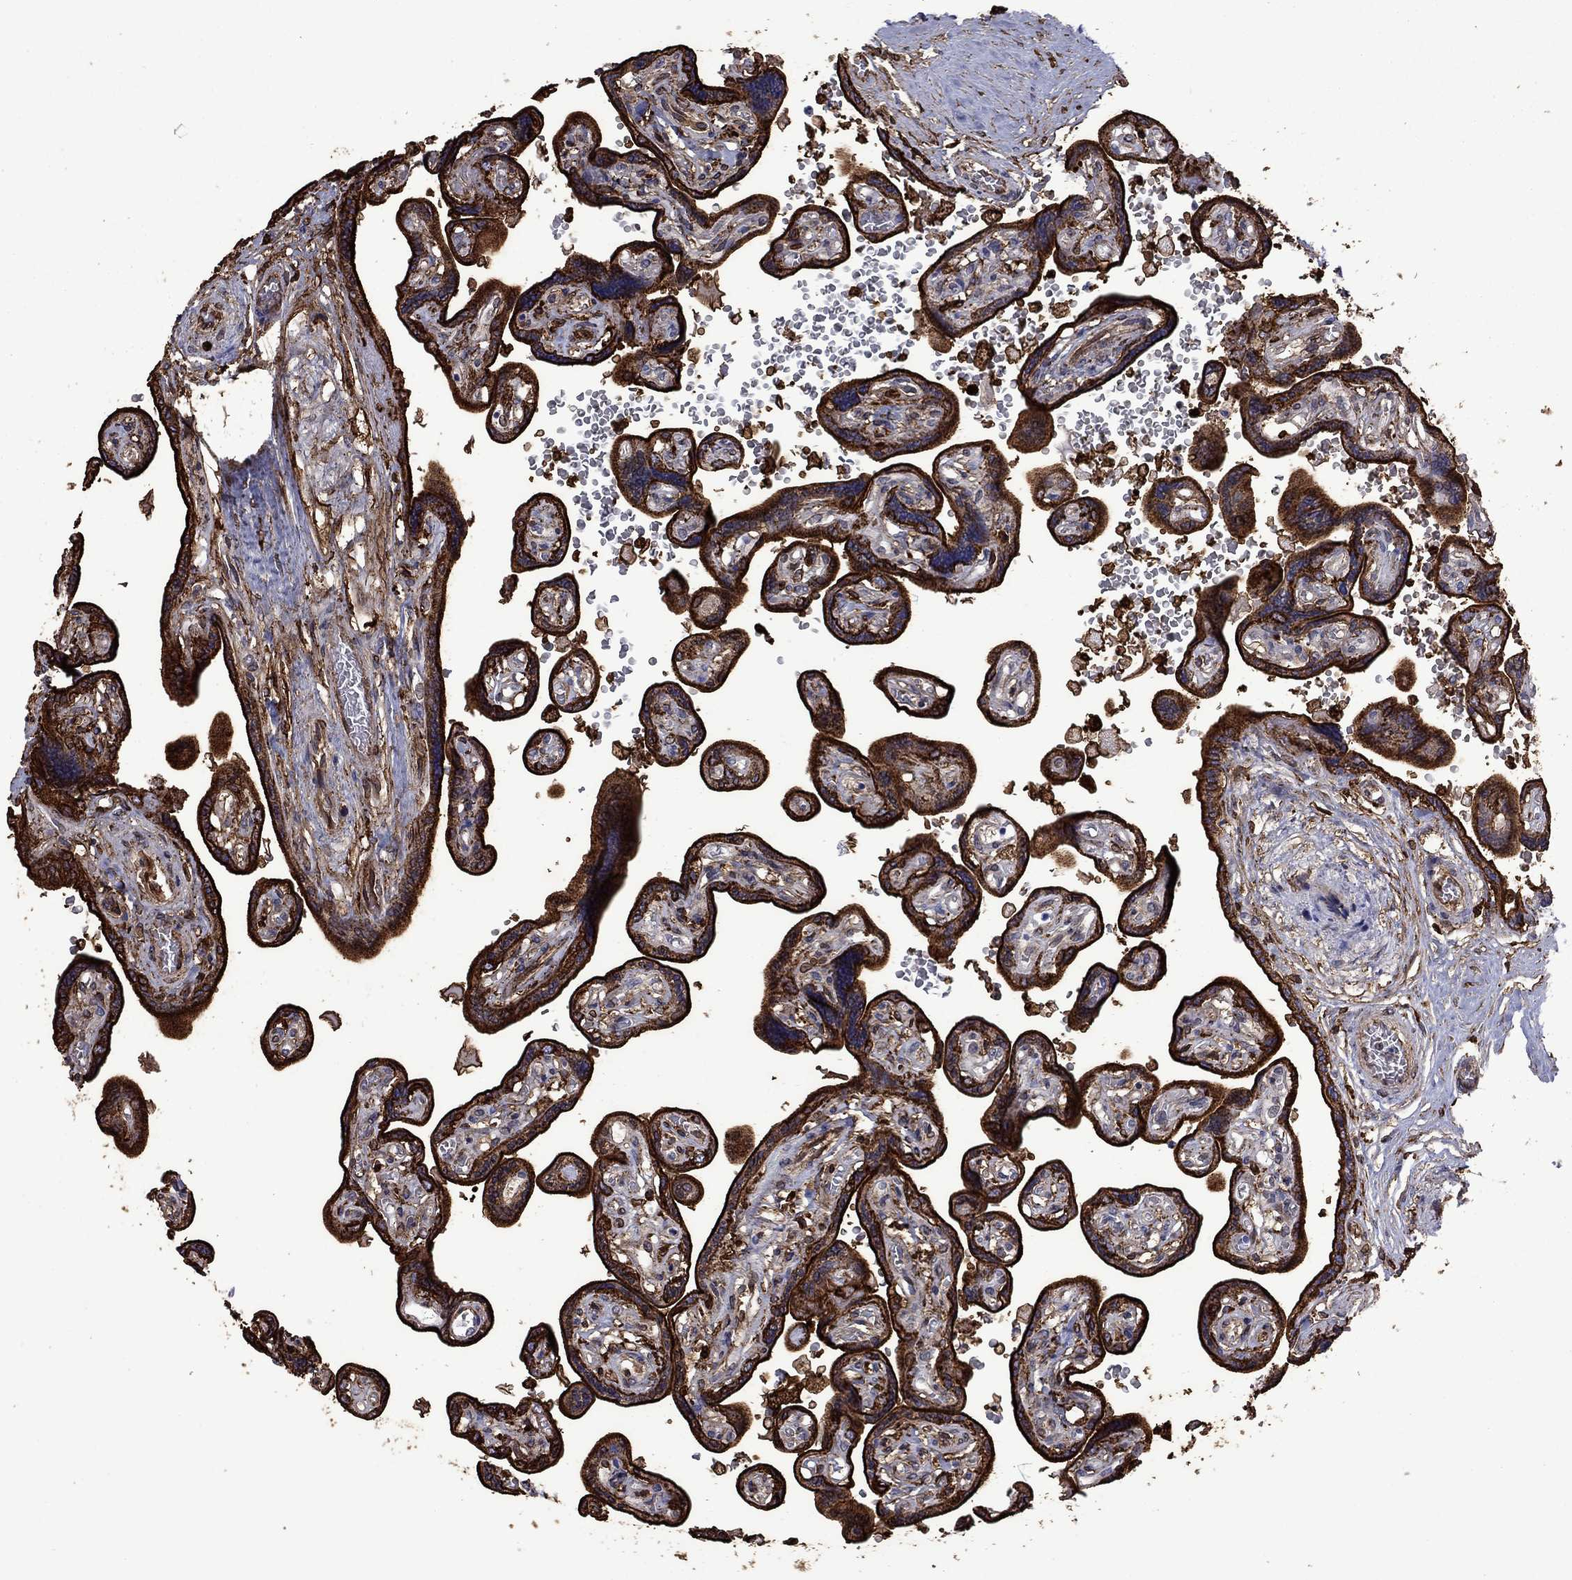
{"staining": {"intensity": "strong", "quantity": "<25%", "location": "cytoplasmic/membranous"}, "tissue": "placenta", "cell_type": "Decidual cells", "image_type": "normal", "snomed": [{"axis": "morphology", "description": "Normal tissue, NOS"}, {"axis": "topography", "description": "Placenta"}], "caption": "IHC photomicrograph of benign placenta: placenta stained using immunohistochemistry (IHC) reveals medium levels of strong protein expression localized specifically in the cytoplasmic/membranous of decidual cells, appearing as a cytoplasmic/membranous brown color.", "gene": "PLAU", "patient": {"sex": "female", "age": 32}}